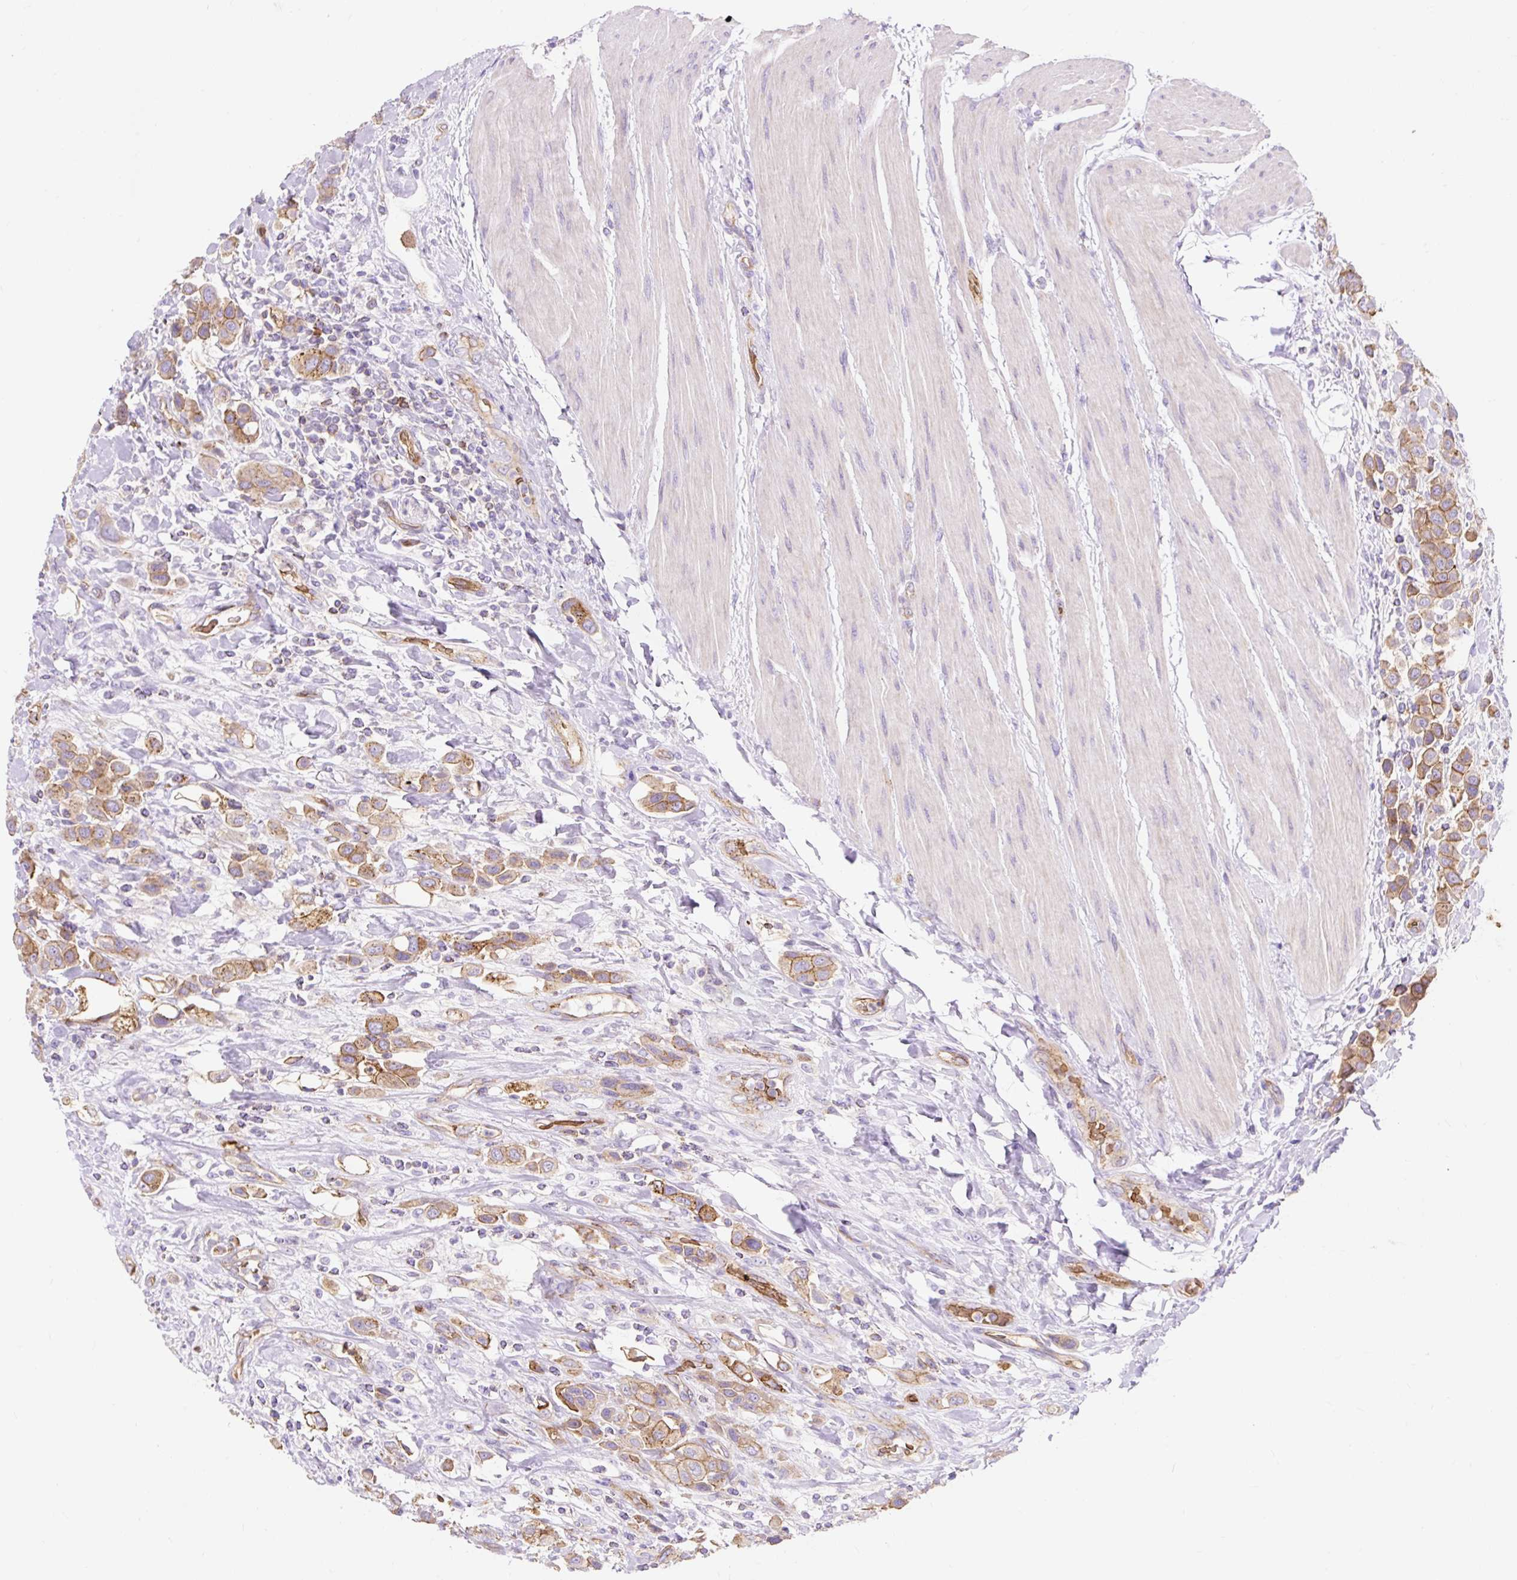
{"staining": {"intensity": "moderate", "quantity": ">75%", "location": "cytoplasmic/membranous"}, "tissue": "urothelial cancer", "cell_type": "Tumor cells", "image_type": "cancer", "snomed": [{"axis": "morphology", "description": "Urothelial carcinoma, High grade"}, {"axis": "topography", "description": "Urinary bladder"}], "caption": "Moderate cytoplasmic/membranous expression is seen in approximately >75% of tumor cells in urothelial cancer.", "gene": "HIP1R", "patient": {"sex": "male", "age": 50}}